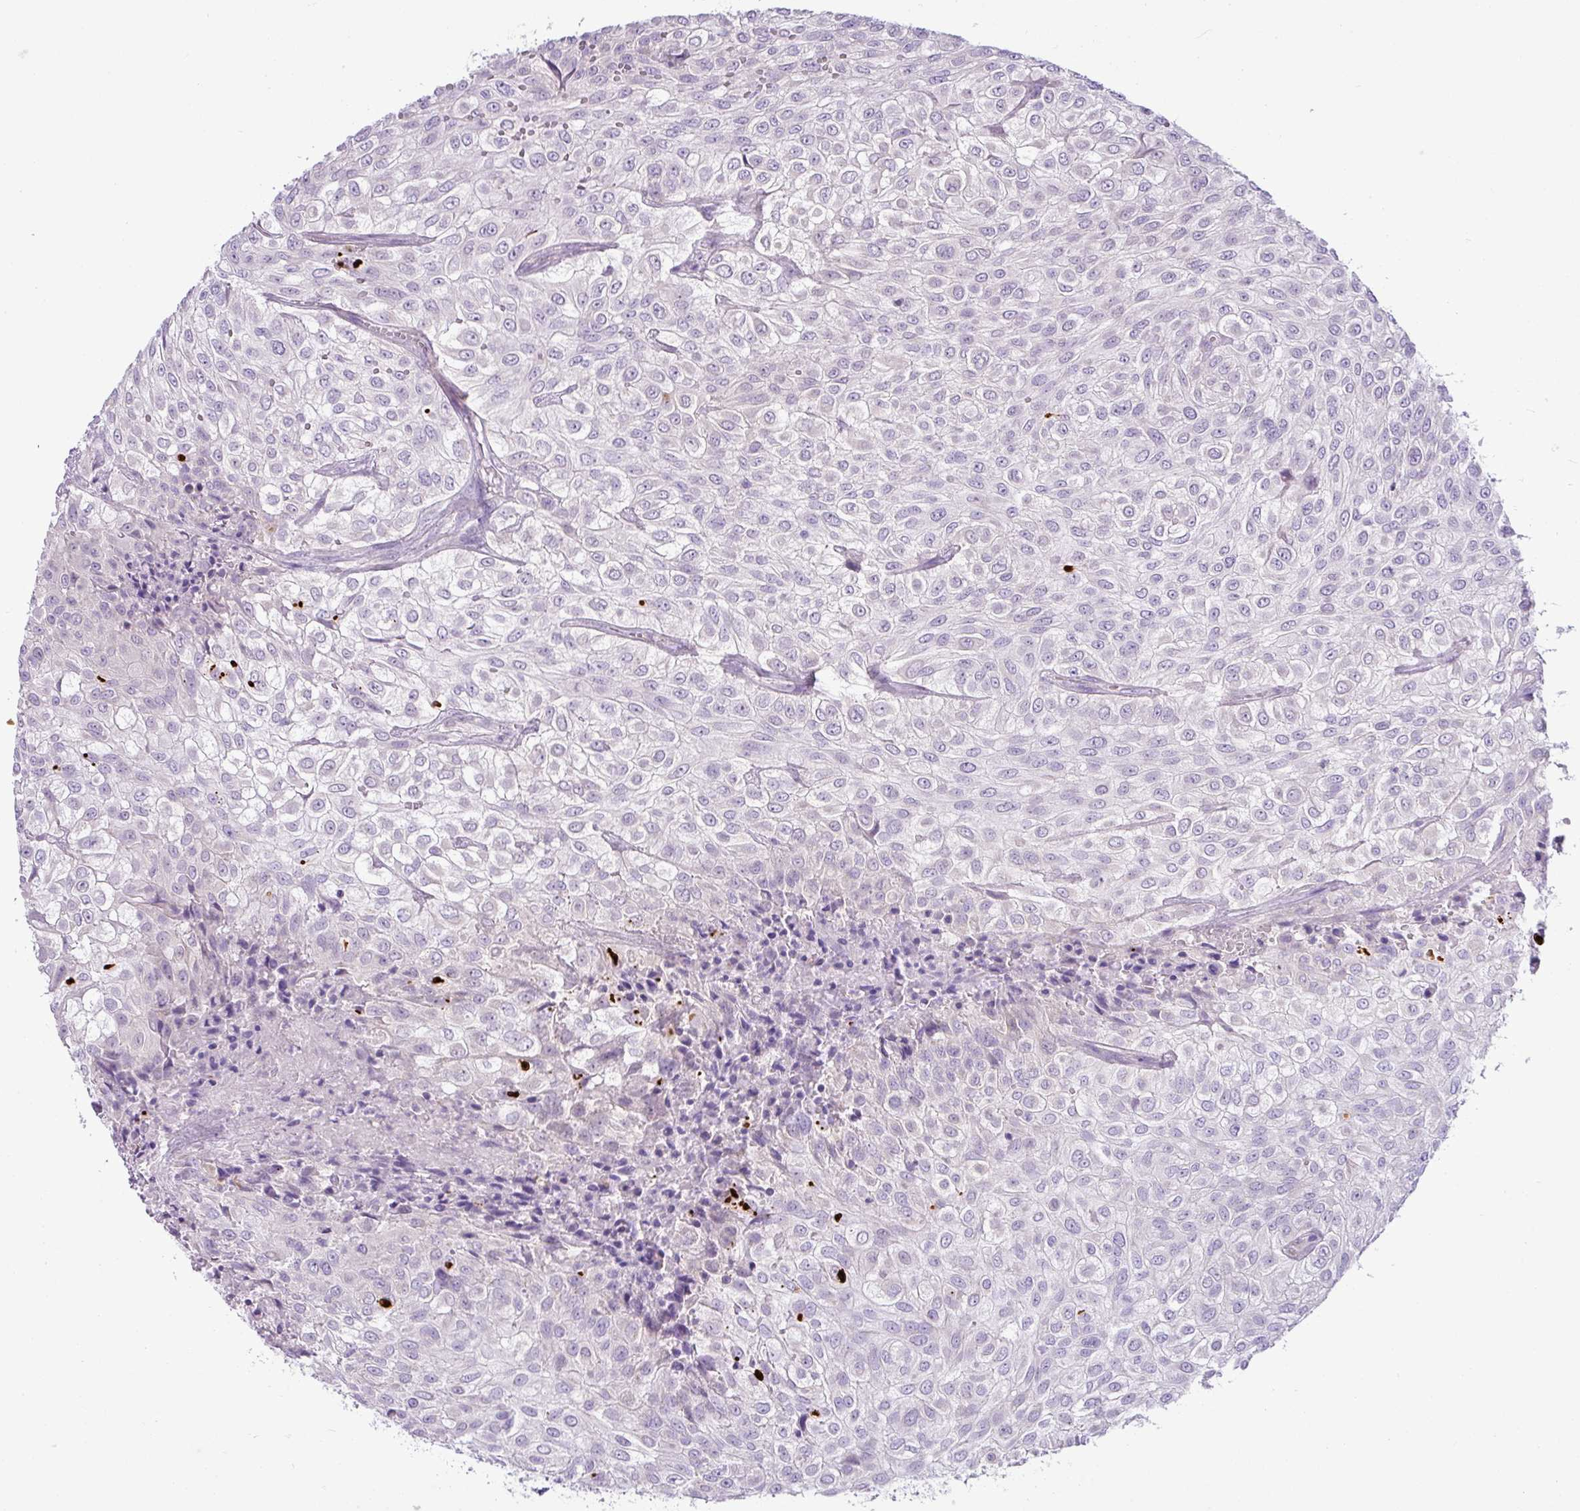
{"staining": {"intensity": "negative", "quantity": "none", "location": "none"}, "tissue": "urothelial cancer", "cell_type": "Tumor cells", "image_type": "cancer", "snomed": [{"axis": "morphology", "description": "Urothelial carcinoma, High grade"}, {"axis": "topography", "description": "Urinary bladder"}], "caption": "This photomicrograph is of urothelial cancer stained with IHC to label a protein in brown with the nuclei are counter-stained blue. There is no expression in tumor cells.", "gene": "HMCN2", "patient": {"sex": "male", "age": 56}}